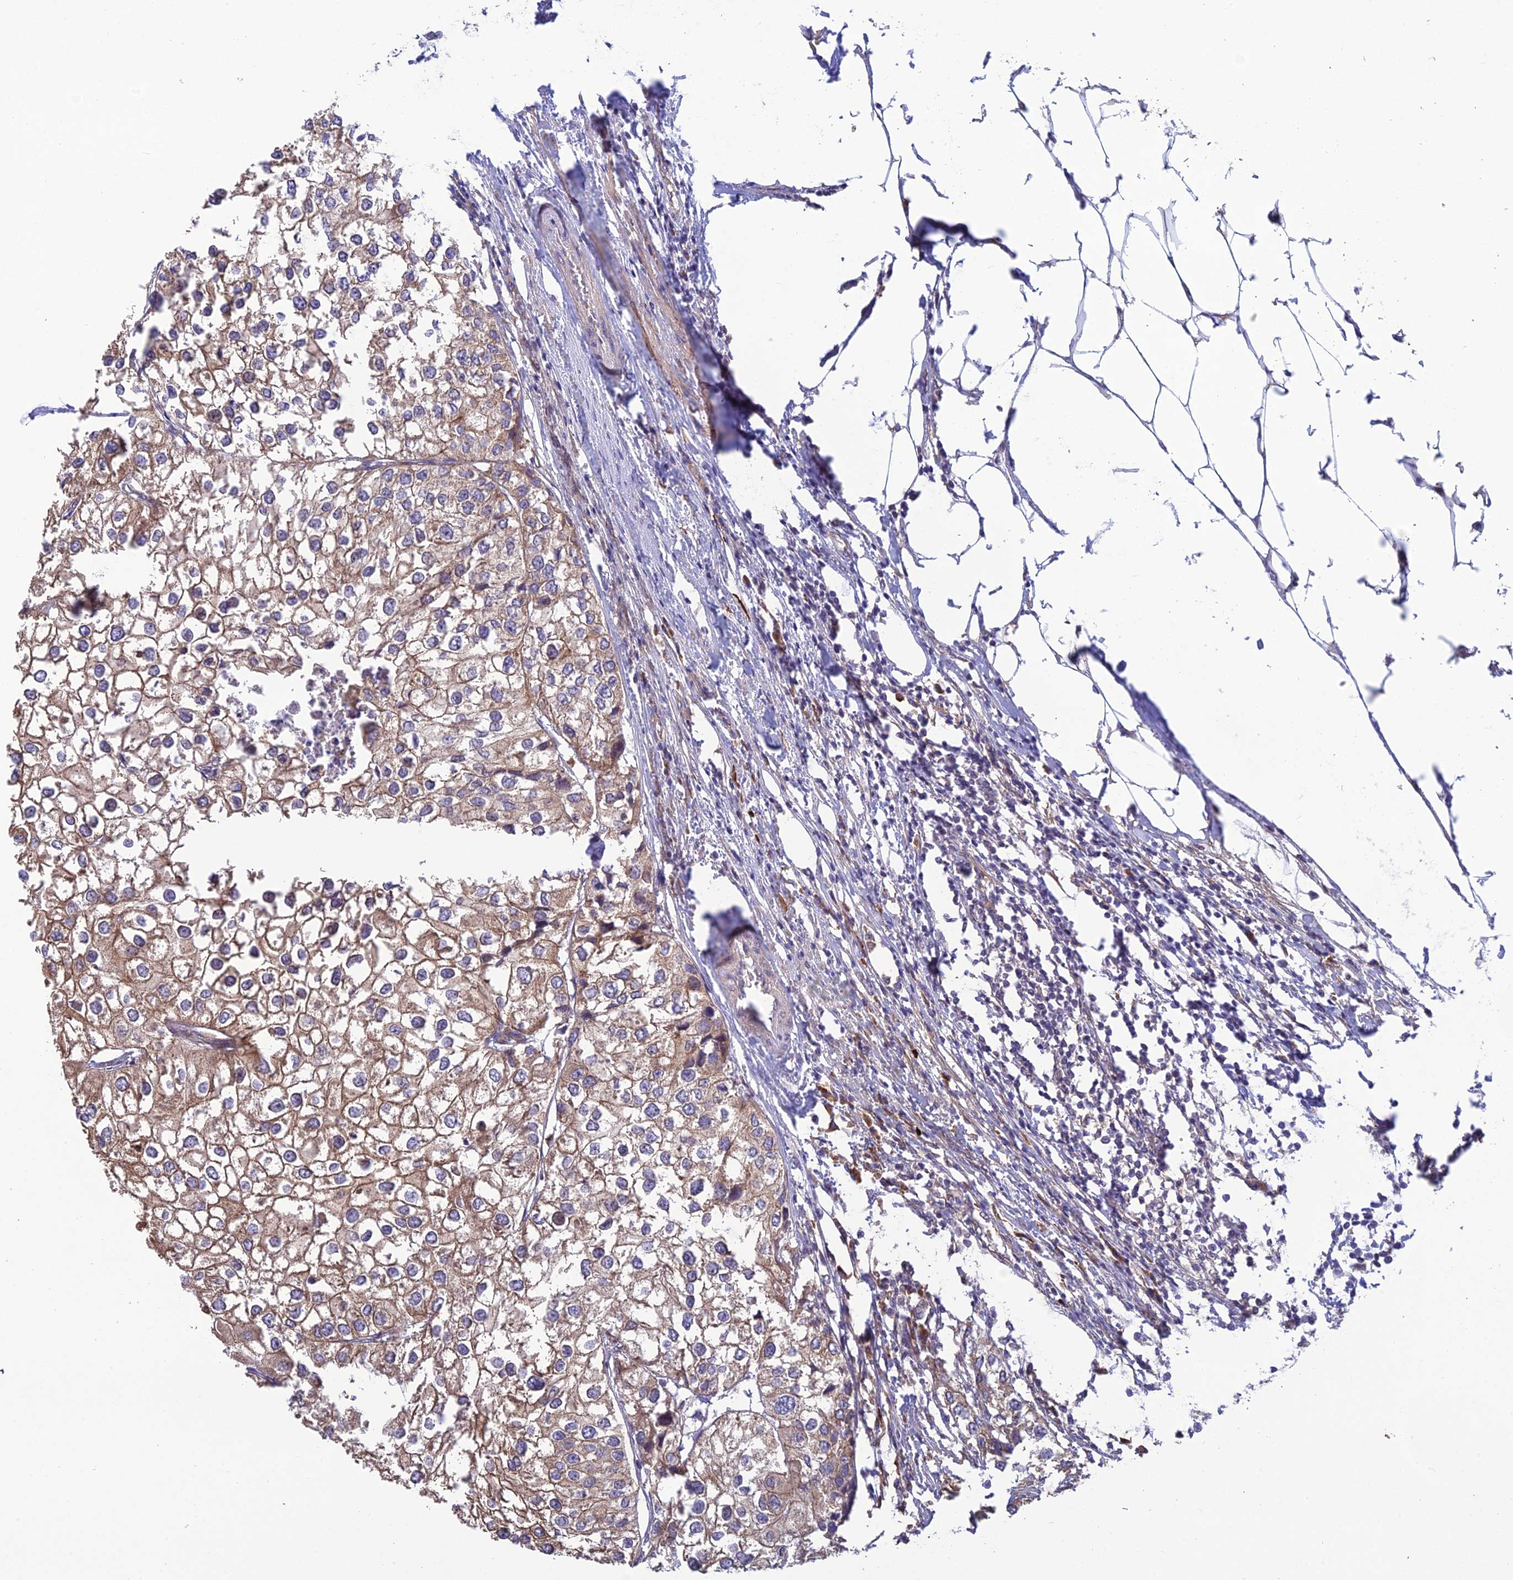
{"staining": {"intensity": "moderate", "quantity": ">75%", "location": "cytoplasmic/membranous"}, "tissue": "urothelial cancer", "cell_type": "Tumor cells", "image_type": "cancer", "snomed": [{"axis": "morphology", "description": "Urothelial carcinoma, High grade"}, {"axis": "topography", "description": "Urinary bladder"}], "caption": "A photomicrograph showing moderate cytoplasmic/membranous expression in approximately >75% of tumor cells in urothelial cancer, as visualized by brown immunohistochemical staining.", "gene": "MRNIP", "patient": {"sex": "male", "age": 64}}